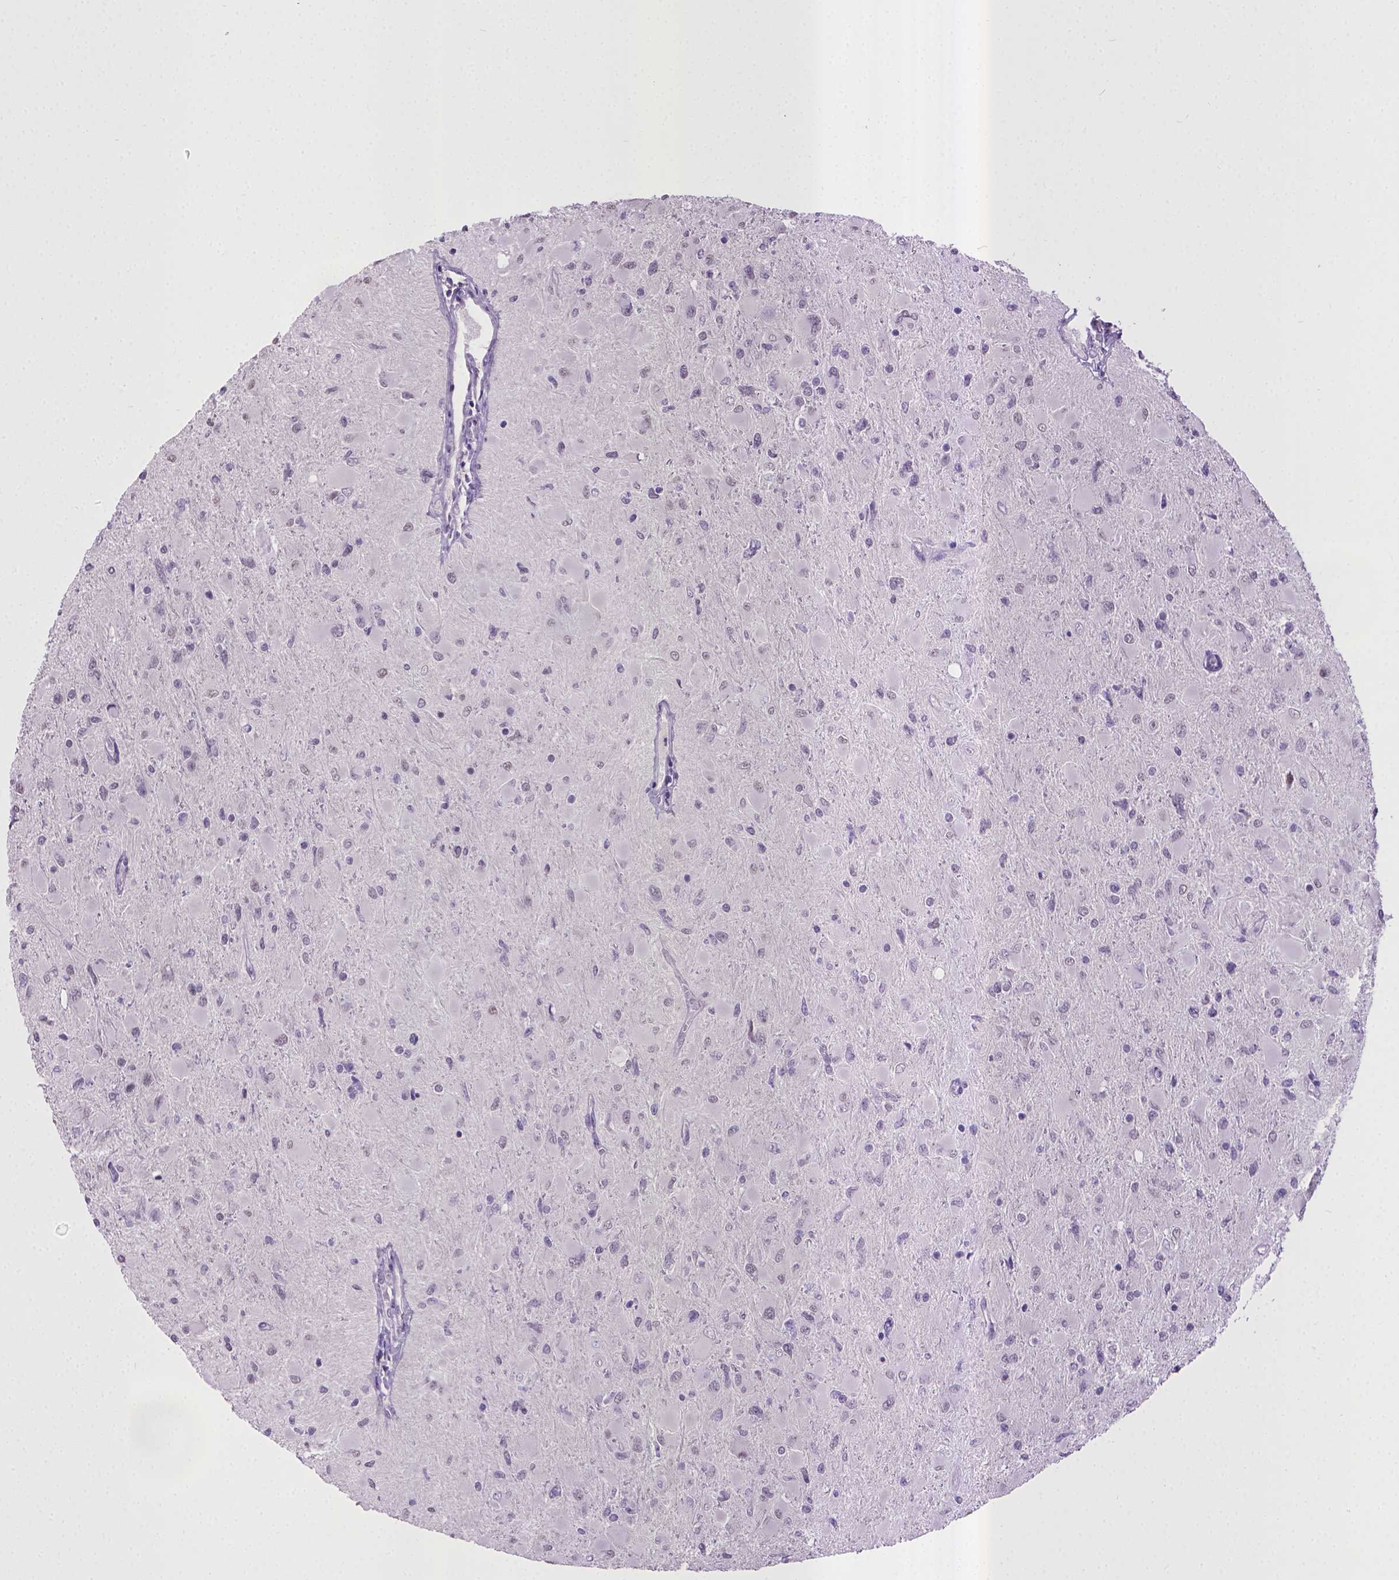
{"staining": {"intensity": "negative", "quantity": "none", "location": "none"}, "tissue": "glioma", "cell_type": "Tumor cells", "image_type": "cancer", "snomed": [{"axis": "morphology", "description": "Glioma, malignant, High grade"}, {"axis": "topography", "description": "Cerebral cortex"}], "caption": "Glioma stained for a protein using immunohistochemistry reveals no positivity tumor cells.", "gene": "KMO", "patient": {"sex": "female", "age": 36}}